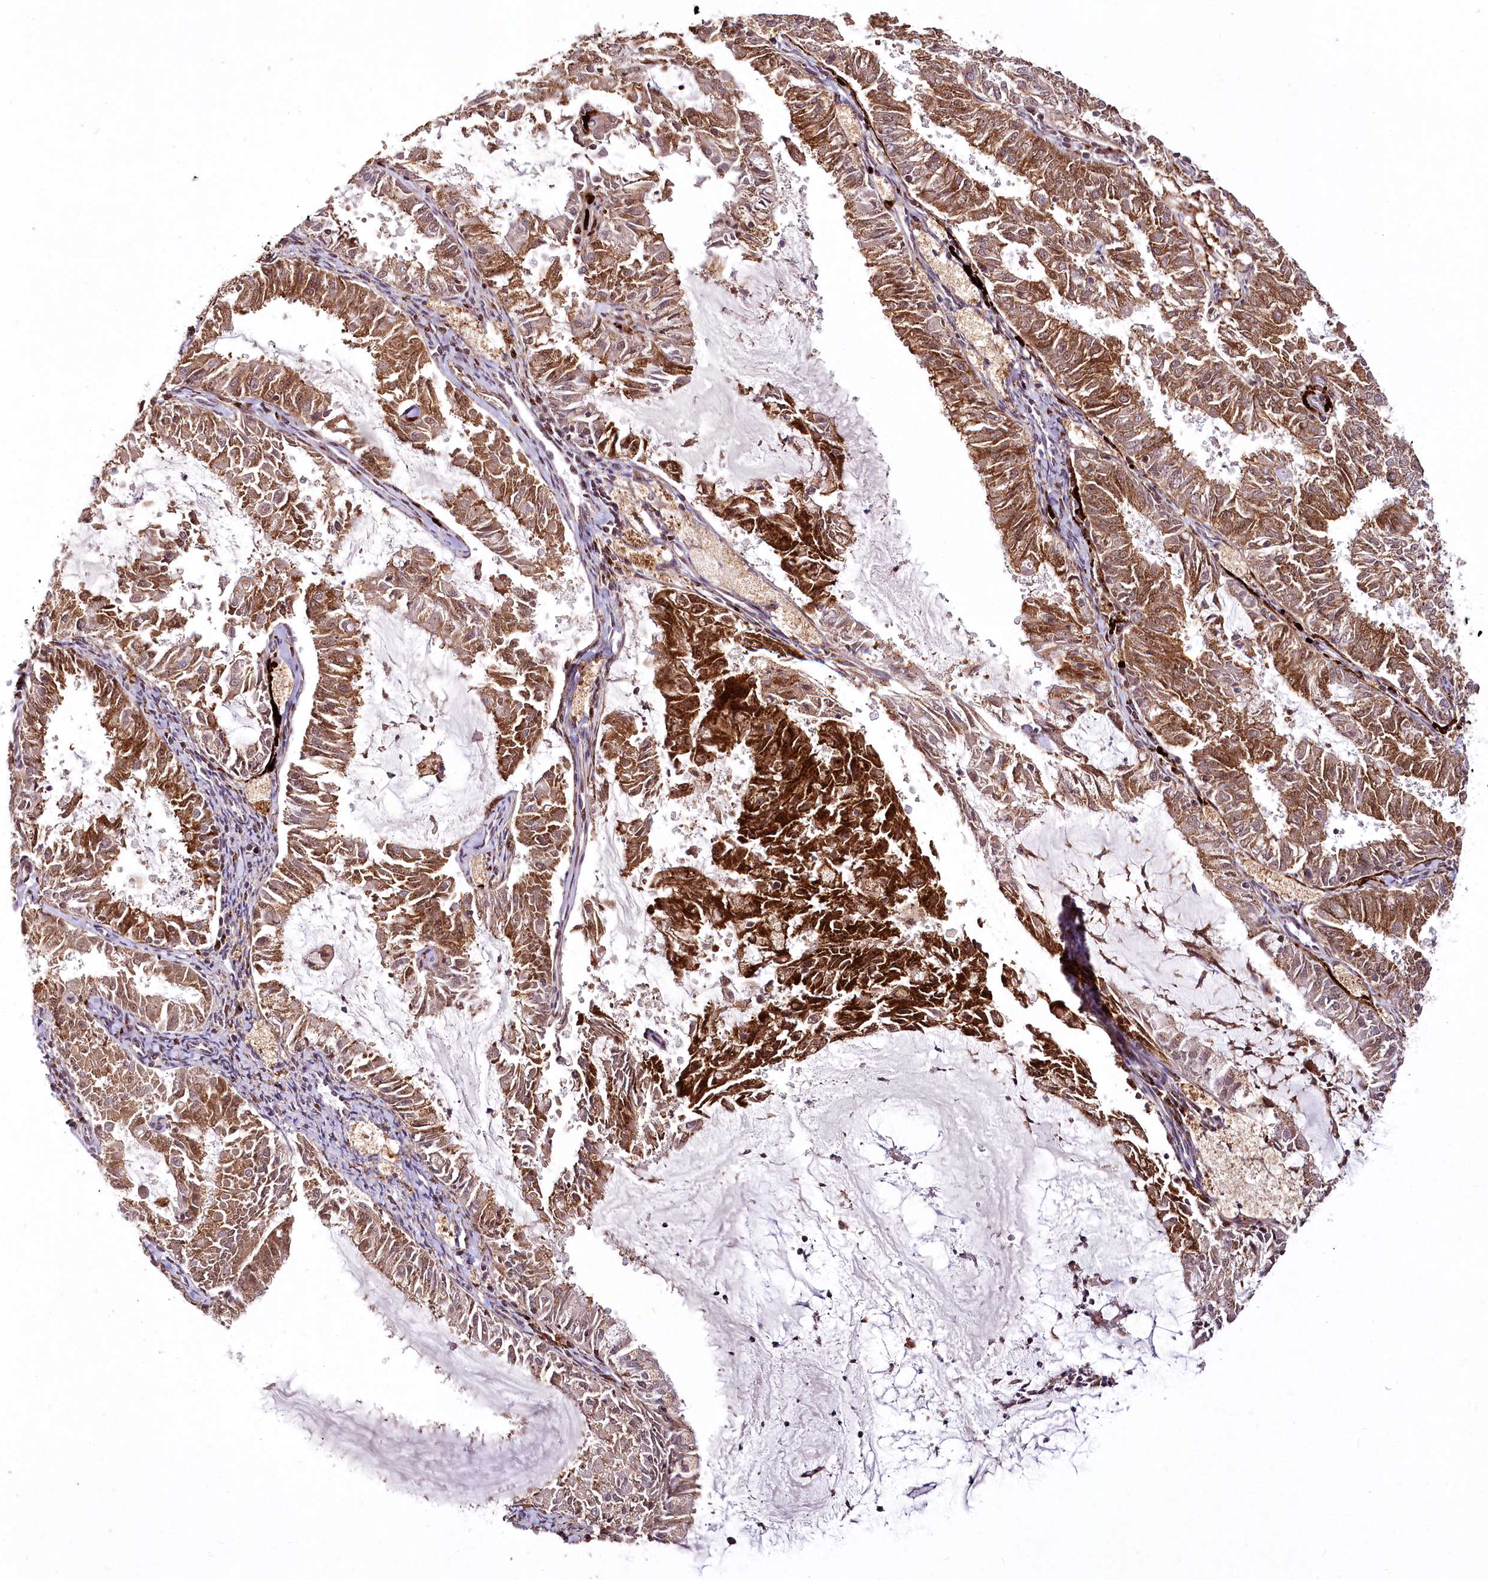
{"staining": {"intensity": "moderate", "quantity": ">75%", "location": "cytoplasmic/membranous"}, "tissue": "endometrial cancer", "cell_type": "Tumor cells", "image_type": "cancer", "snomed": [{"axis": "morphology", "description": "Adenocarcinoma, NOS"}, {"axis": "topography", "description": "Endometrium"}], "caption": "The histopathology image exhibits a brown stain indicating the presence of a protein in the cytoplasmic/membranous of tumor cells in endometrial cancer.", "gene": "COPG1", "patient": {"sex": "female", "age": 57}}